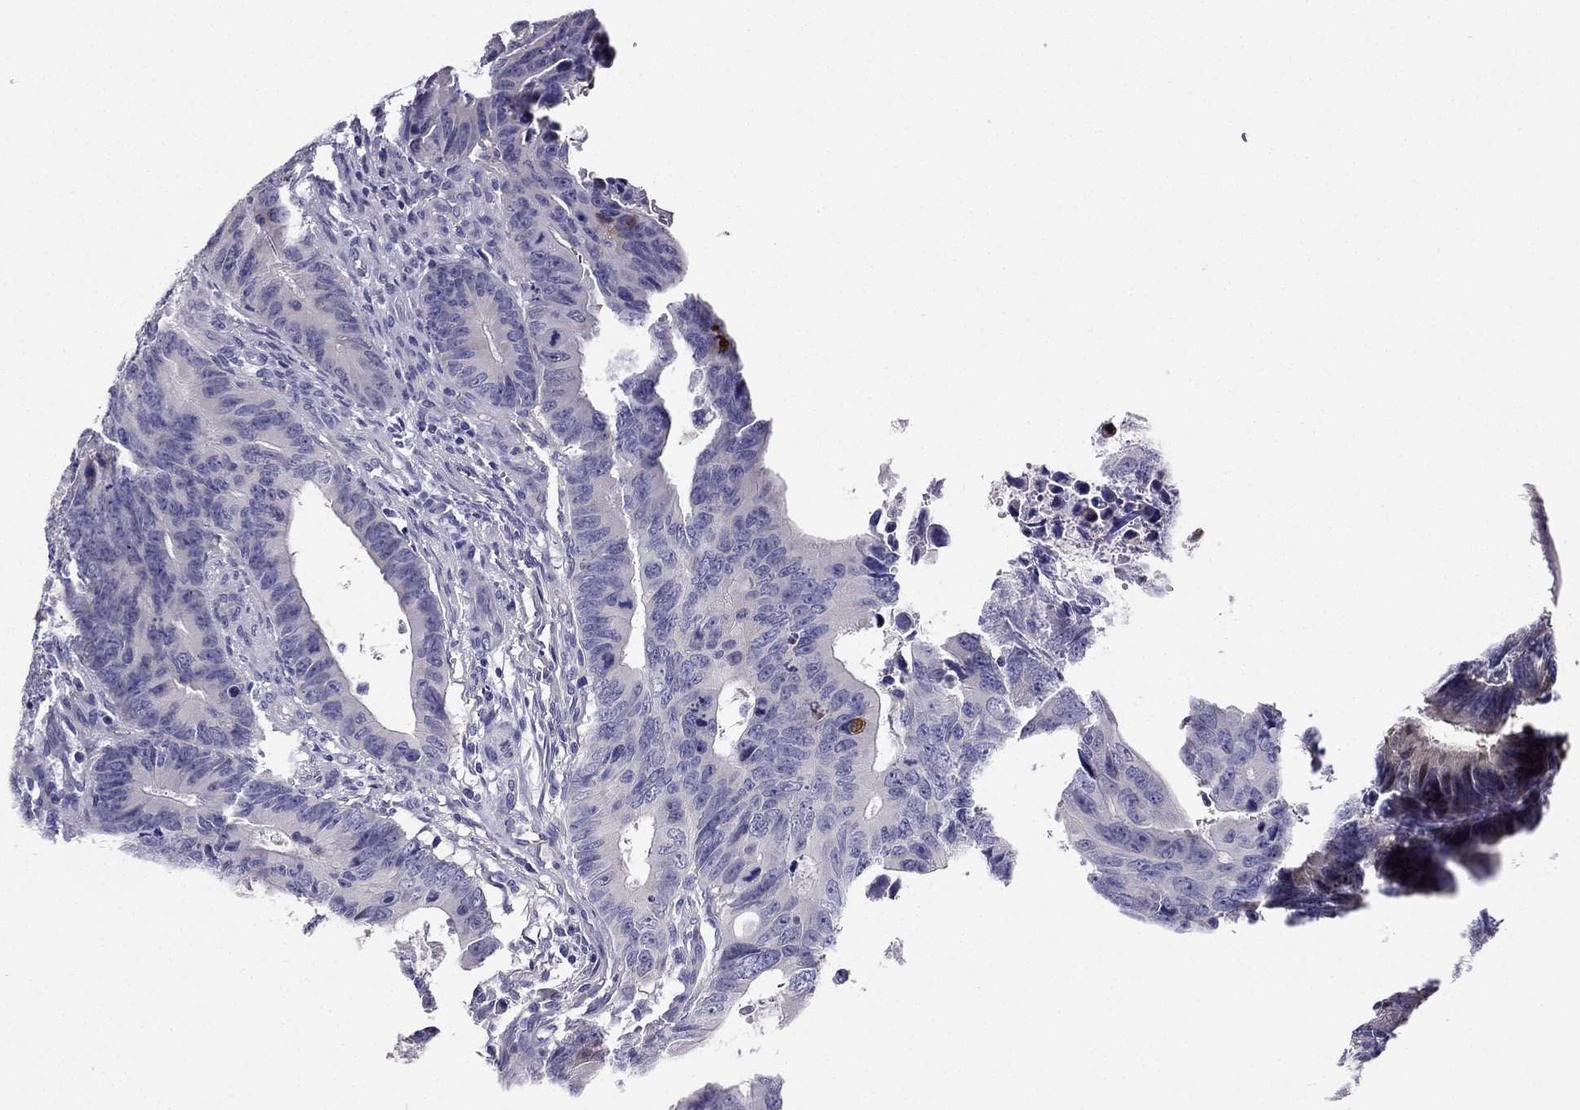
{"staining": {"intensity": "negative", "quantity": "none", "location": "none"}, "tissue": "colorectal cancer", "cell_type": "Tumor cells", "image_type": "cancer", "snomed": [{"axis": "morphology", "description": "Adenocarcinoma, NOS"}, {"axis": "topography", "description": "Colon"}], "caption": "There is no significant staining in tumor cells of adenocarcinoma (colorectal).", "gene": "RSPH14", "patient": {"sex": "female", "age": 87}}